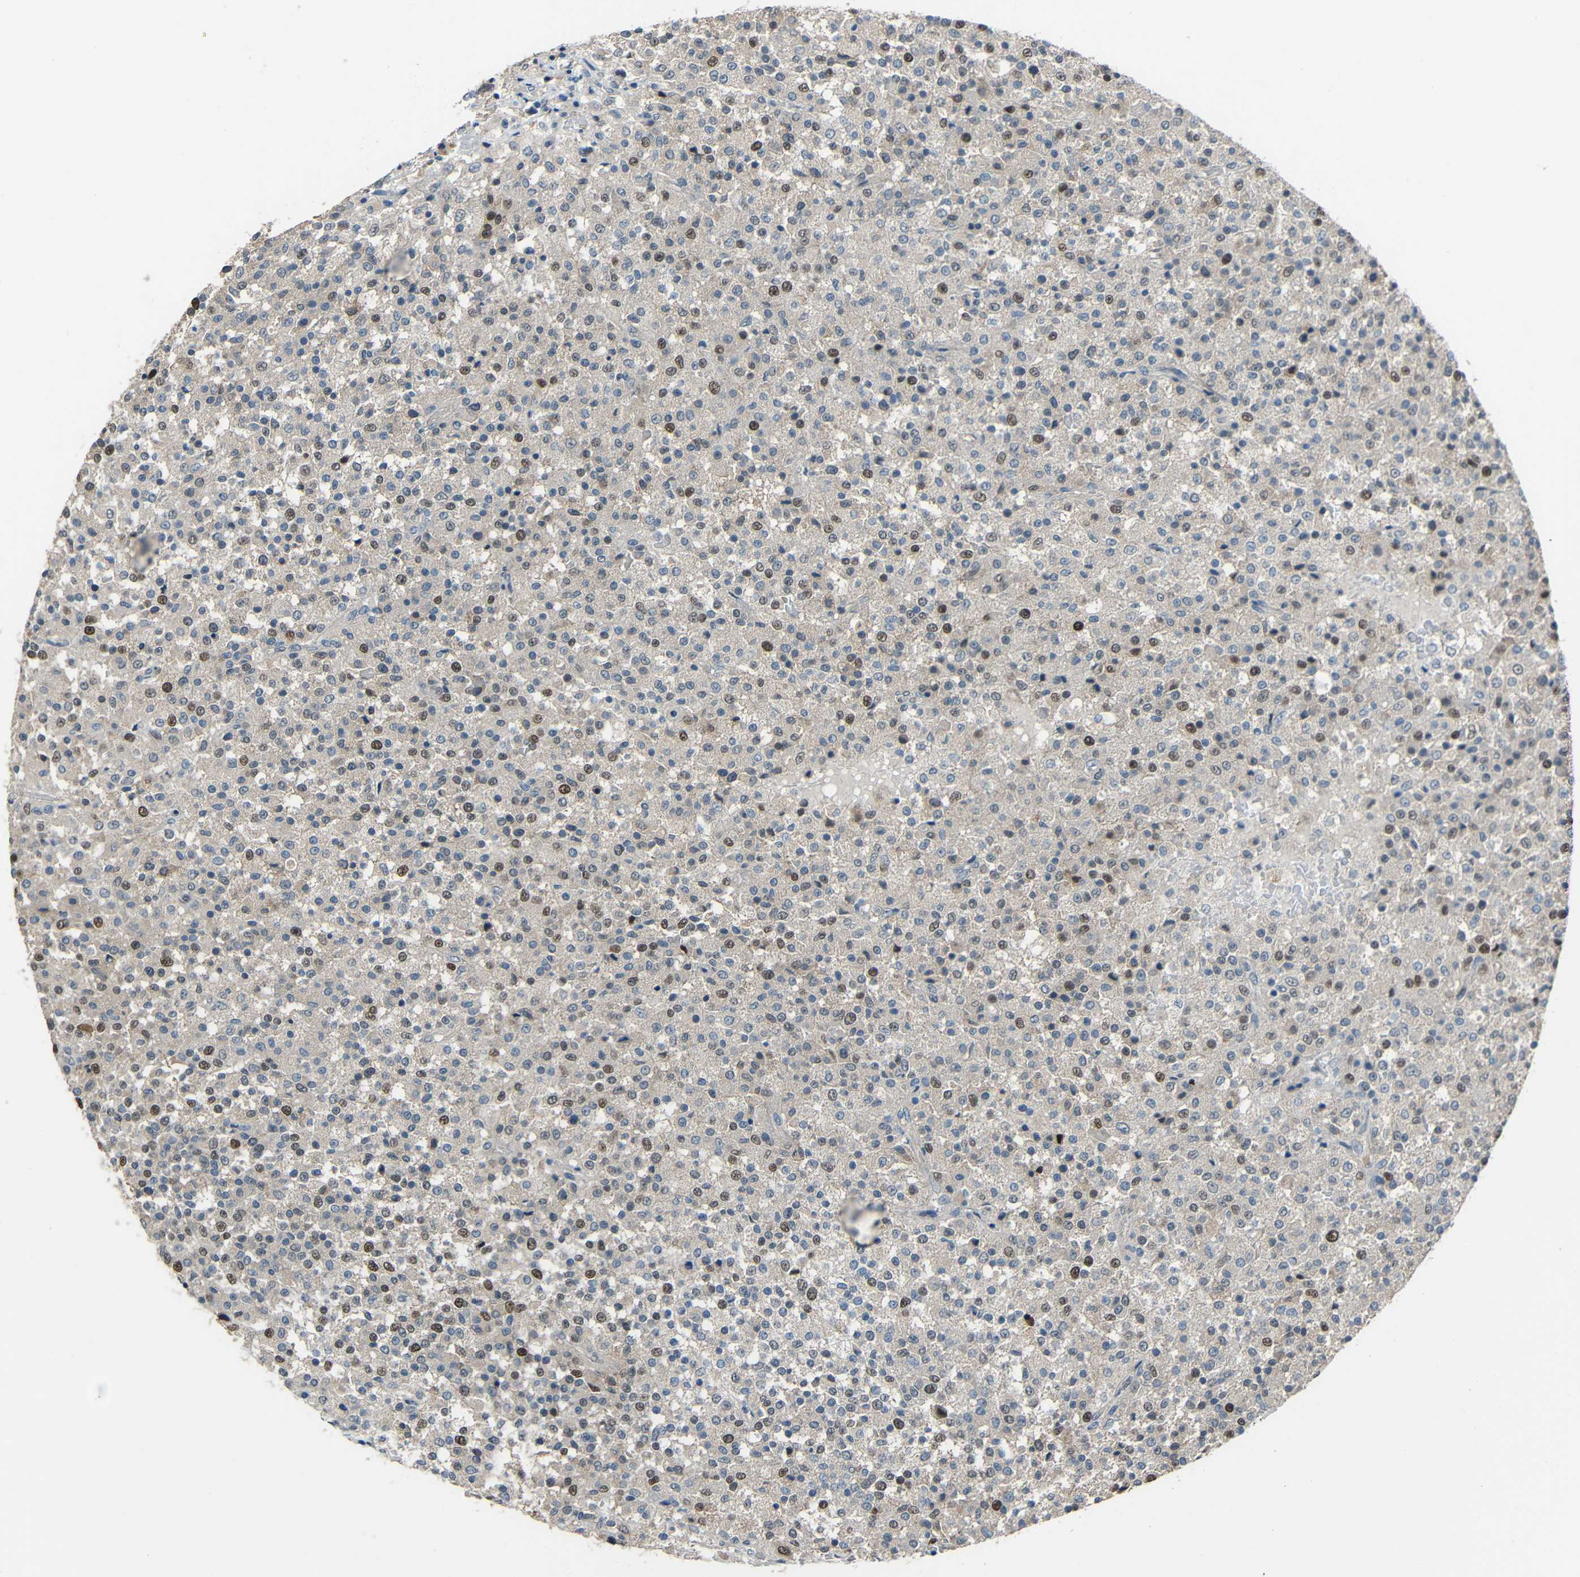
{"staining": {"intensity": "moderate", "quantity": "<25%", "location": "nuclear"}, "tissue": "testis cancer", "cell_type": "Tumor cells", "image_type": "cancer", "snomed": [{"axis": "morphology", "description": "Seminoma, NOS"}, {"axis": "topography", "description": "Testis"}], "caption": "Human seminoma (testis) stained with a protein marker displays moderate staining in tumor cells.", "gene": "STBD1", "patient": {"sex": "male", "age": 59}}